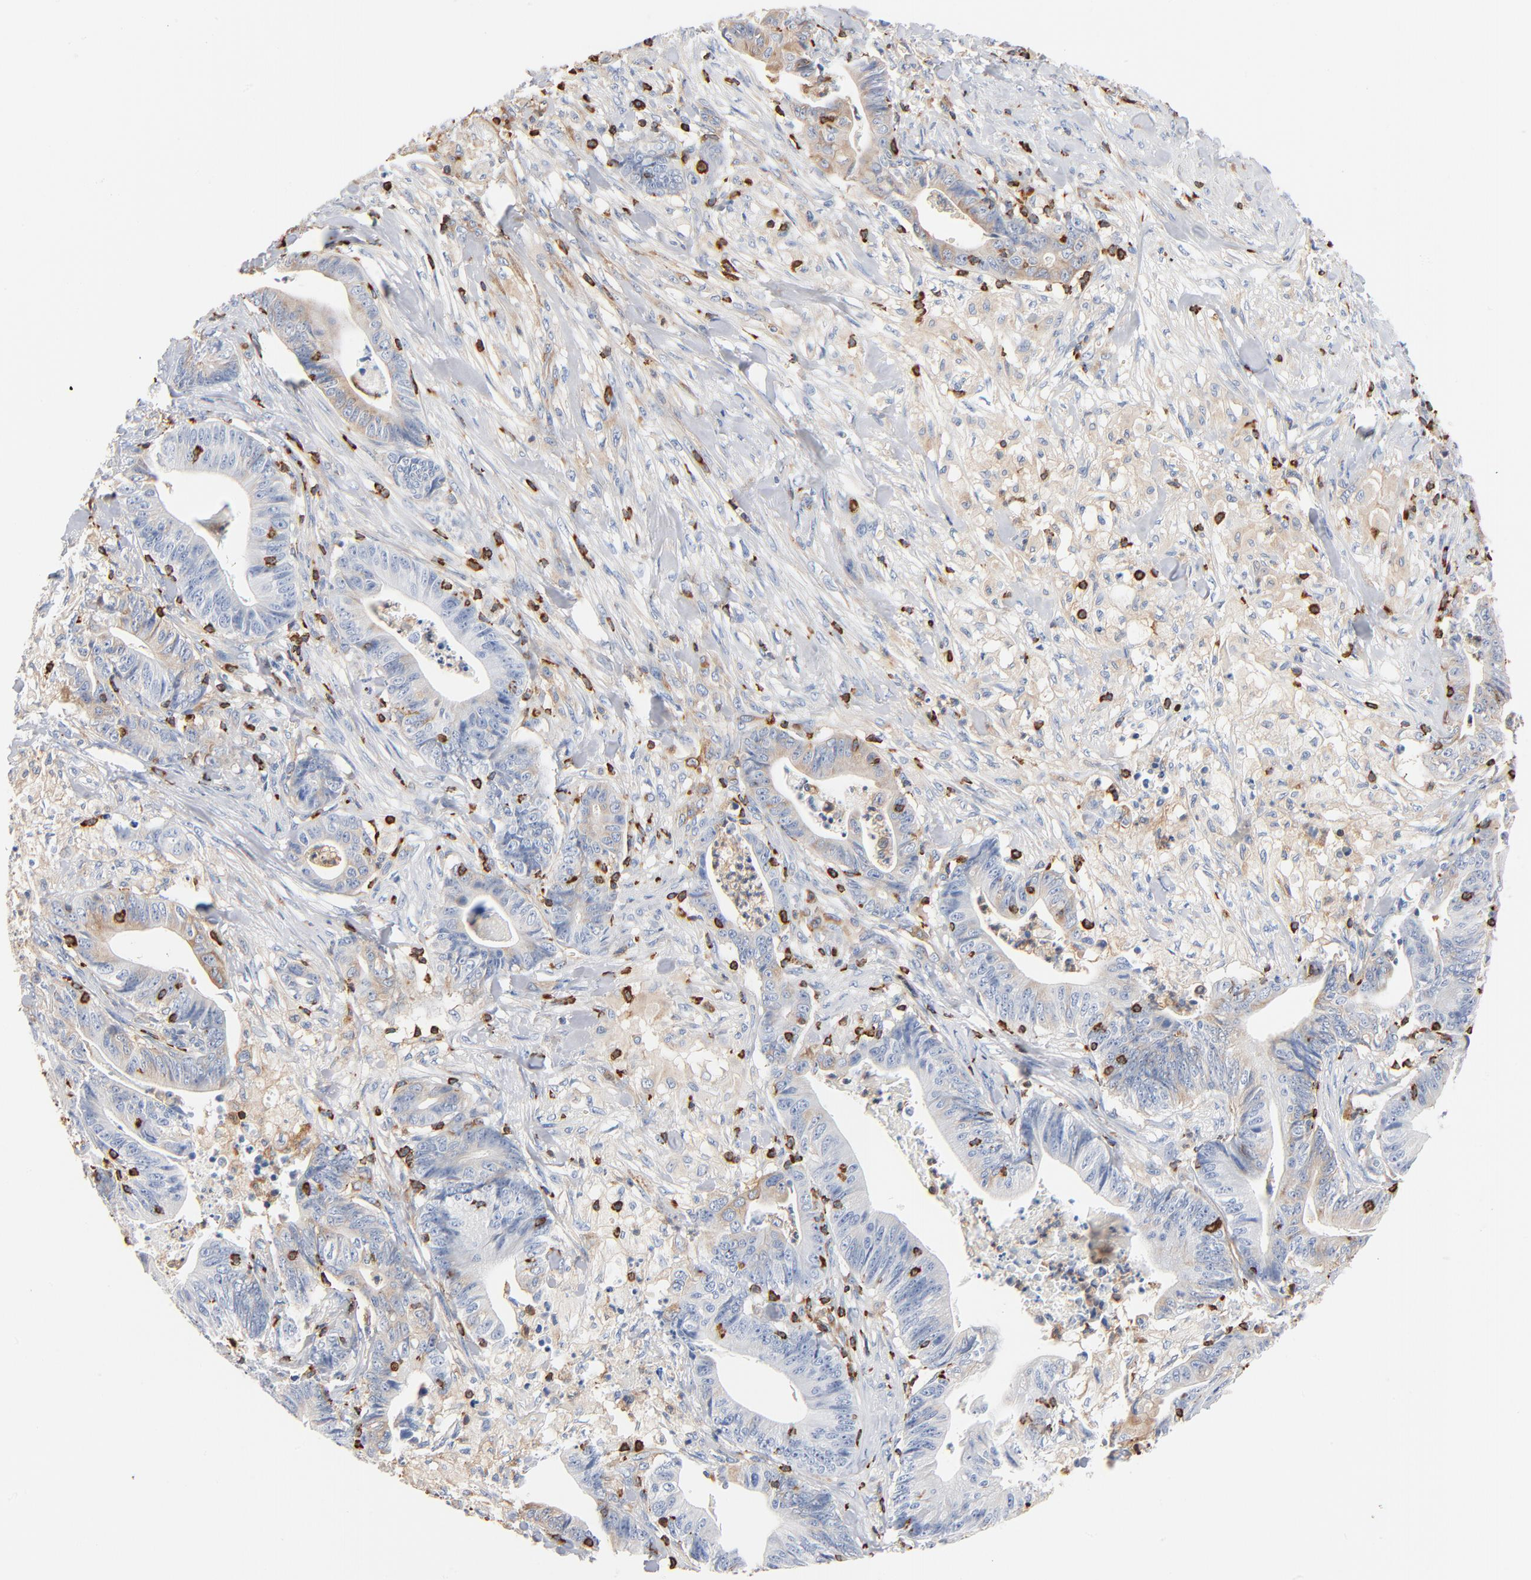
{"staining": {"intensity": "negative", "quantity": "none", "location": "none"}, "tissue": "stomach cancer", "cell_type": "Tumor cells", "image_type": "cancer", "snomed": [{"axis": "morphology", "description": "Adenocarcinoma, NOS"}, {"axis": "topography", "description": "Stomach, lower"}], "caption": "There is no significant positivity in tumor cells of stomach cancer.", "gene": "SH3KBP1", "patient": {"sex": "female", "age": 86}}